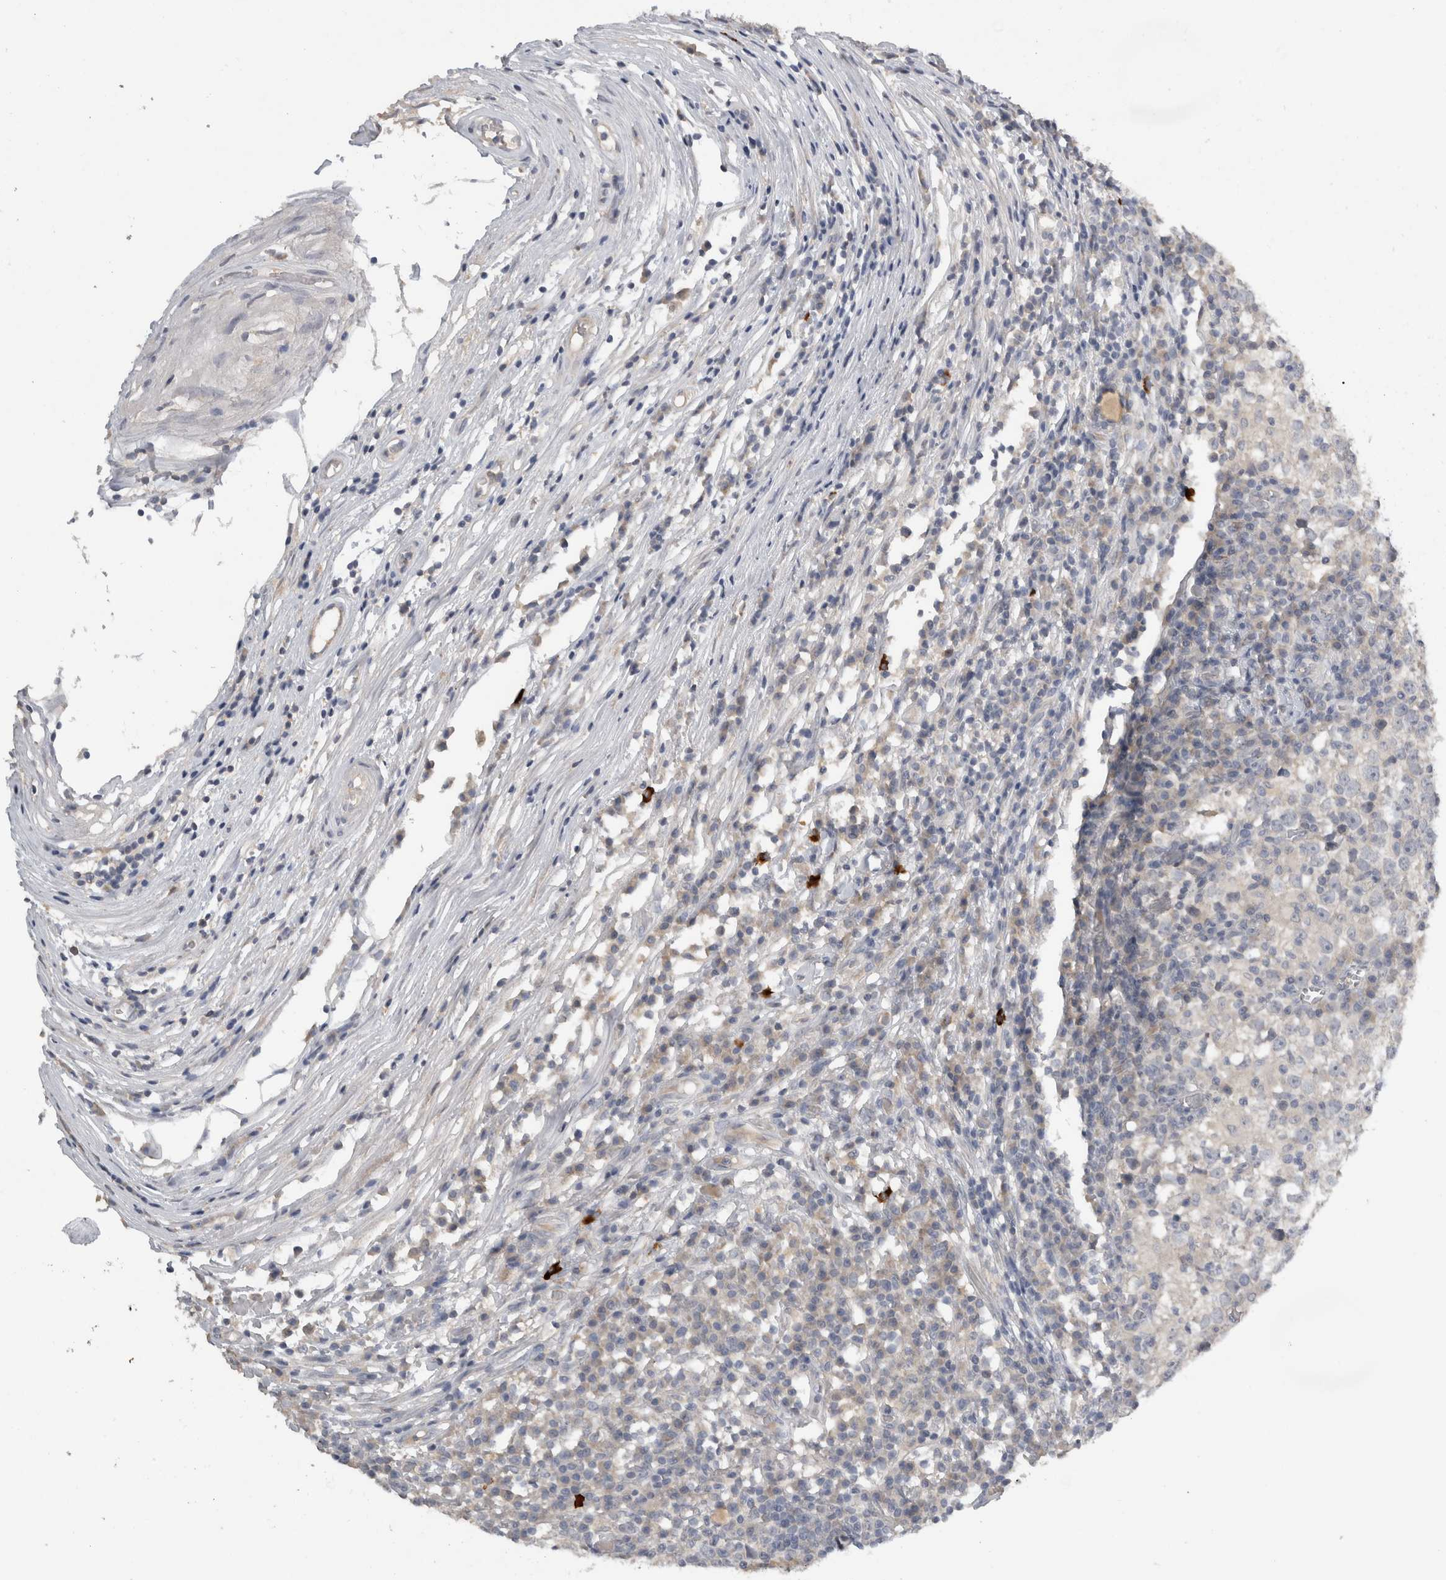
{"staining": {"intensity": "negative", "quantity": "none", "location": "none"}, "tissue": "testis cancer", "cell_type": "Tumor cells", "image_type": "cancer", "snomed": [{"axis": "morphology", "description": "Seminoma, NOS"}, {"axis": "topography", "description": "Testis"}], "caption": "Protein analysis of seminoma (testis) shows no significant expression in tumor cells.", "gene": "SLC22A11", "patient": {"sex": "male", "age": 65}}